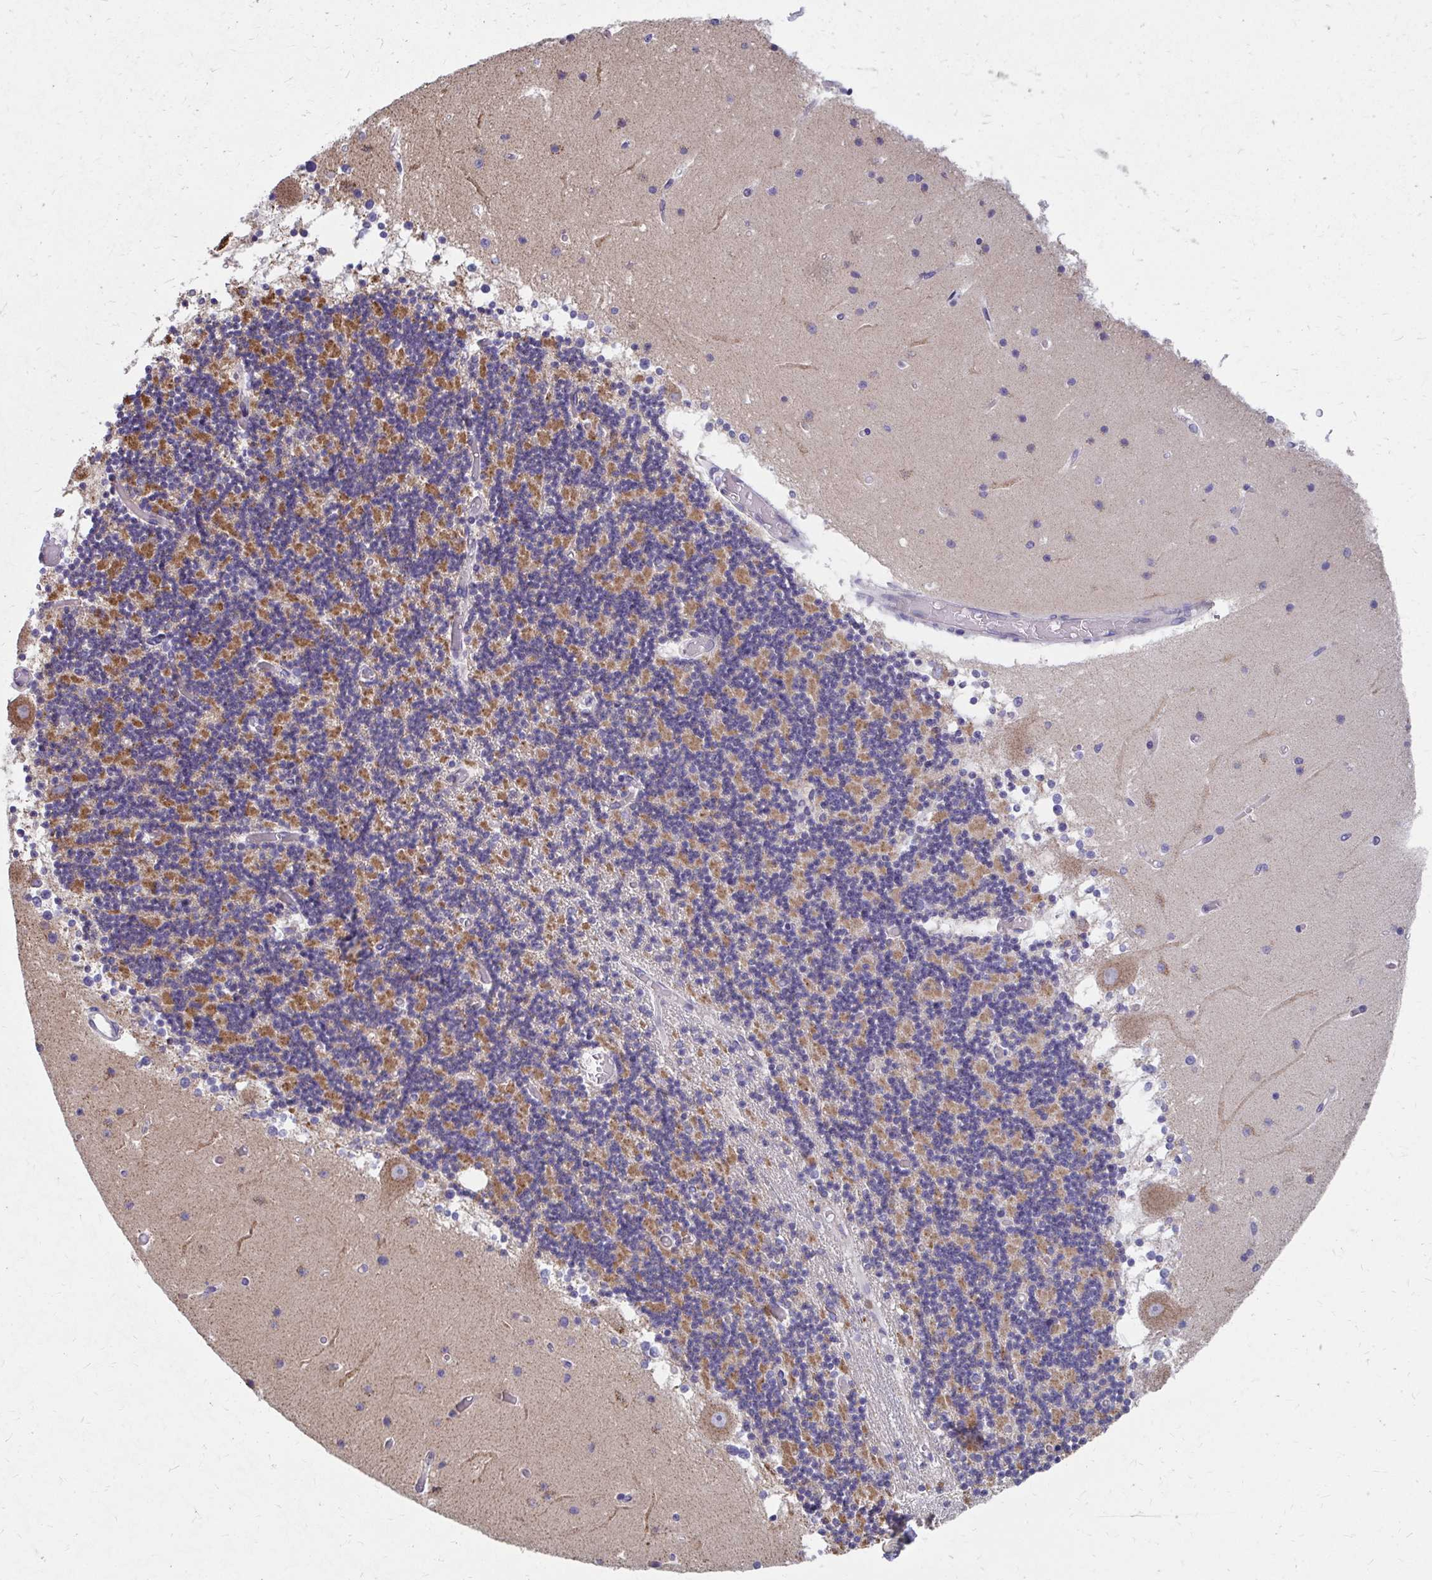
{"staining": {"intensity": "moderate", "quantity": "25%-75%", "location": "cytoplasmic/membranous"}, "tissue": "cerebellum", "cell_type": "Cells in granular layer", "image_type": "normal", "snomed": [{"axis": "morphology", "description": "Normal tissue, NOS"}, {"axis": "topography", "description": "Cerebellum"}], "caption": "Immunohistochemical staining of unremarkable human cerebellum displays medium levels of moderate cytoplasmic/membranous staining in approximately 25%-75% of cells in granular layer. The staining is performed using DAB (3,3'-diaminobenzidine) brown chromogen to label protein expression. The nuclei are counter-stained blue using hematoxylin.", "gene": "RCC1L", "patient": {"sex": "female", "age": 28}}